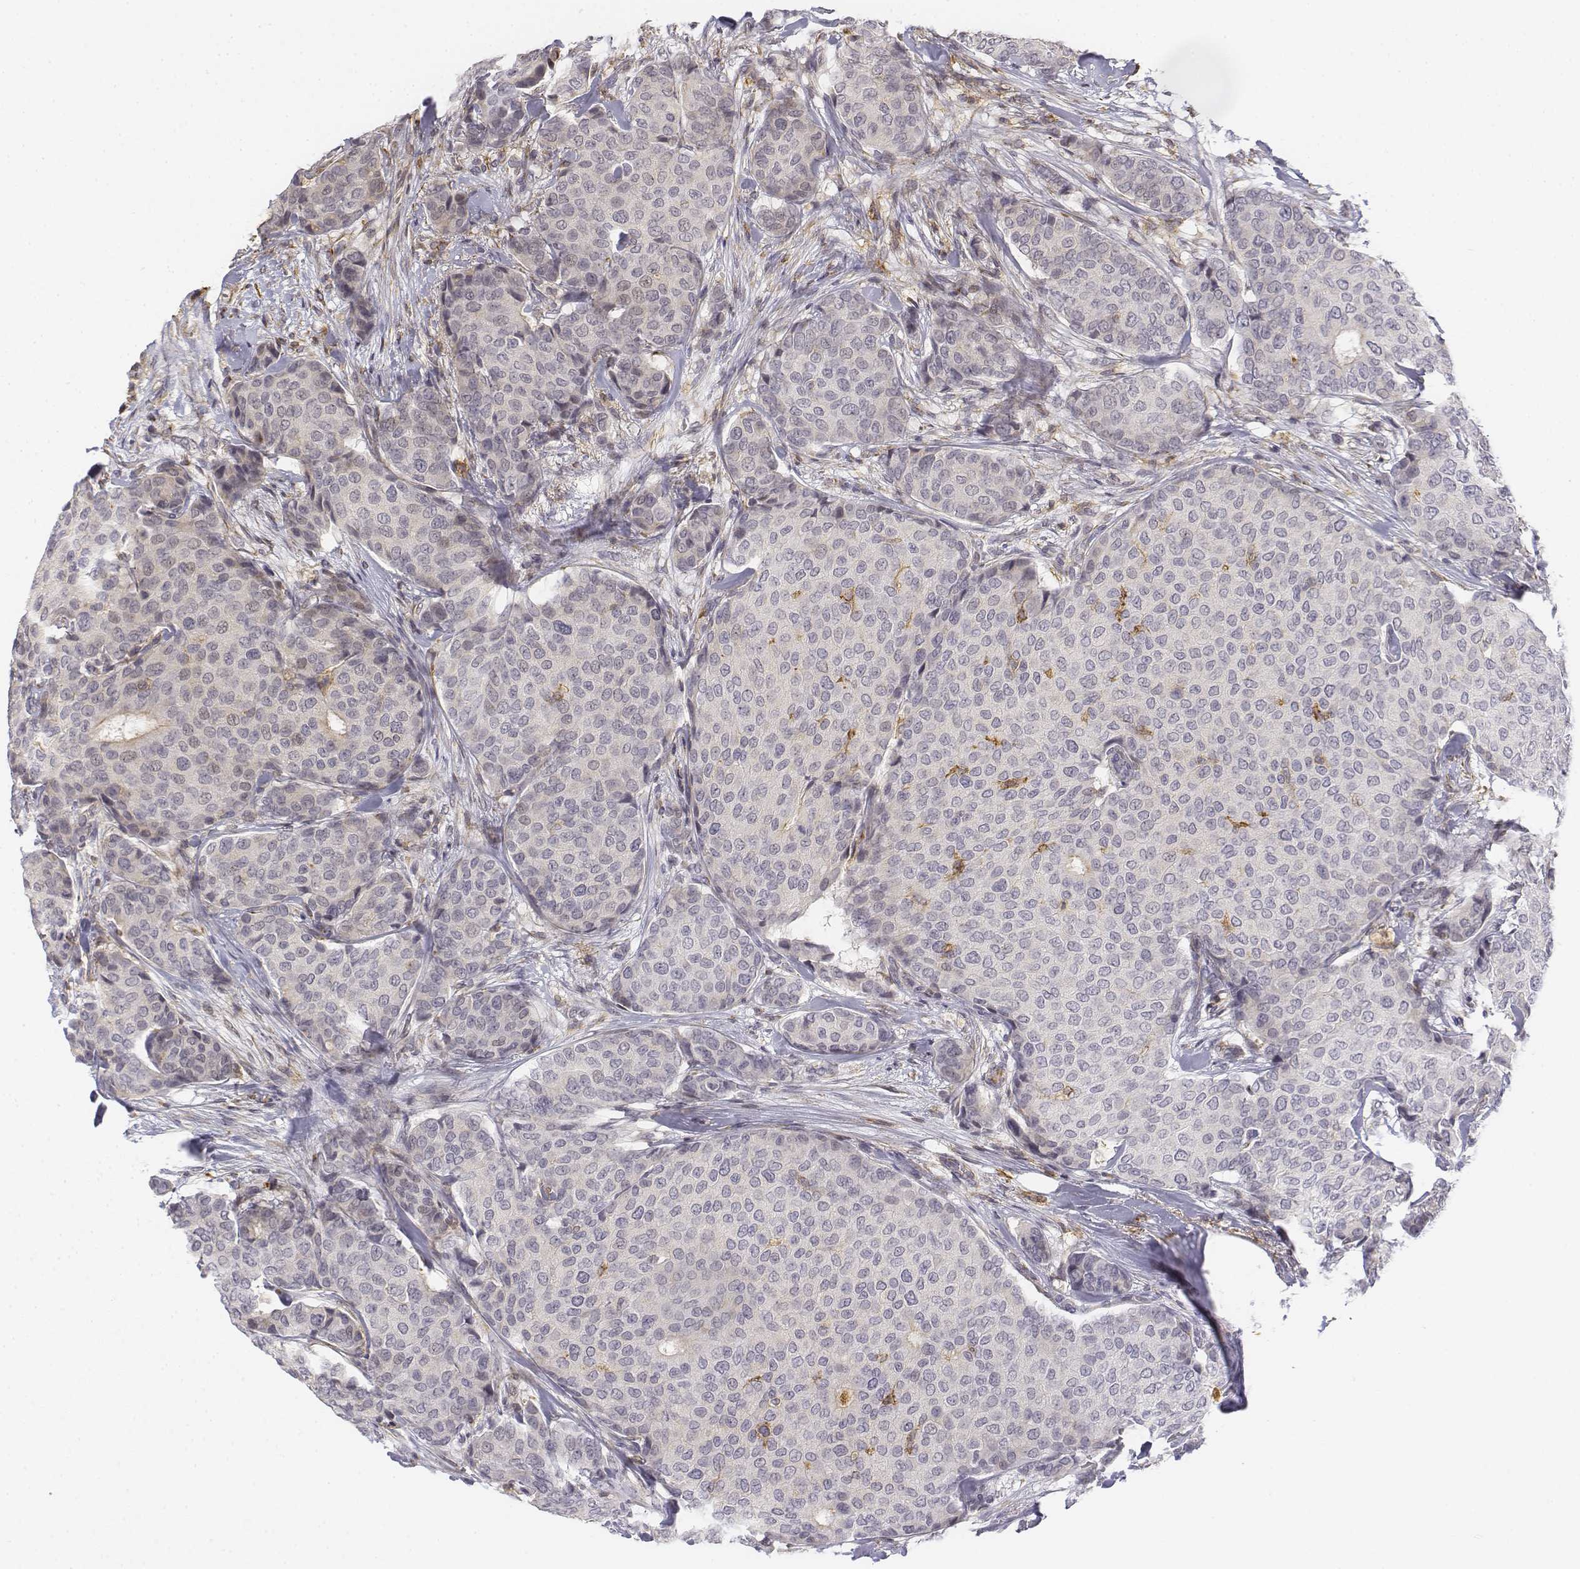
{"staining": {"intensity": "negative", "quantity": "none", "location": "none"}, "tissue": "breast cancer", "cell_type": "Tumor cells", "image_type": "cancer", "snomed": [{"axis": "morphology", "description": "Duct carcinoma"}, {"axis": "topography", "description": "Breast"}], "caption": "This is a histopathology image of immunohistochemistry staining of breast cancer, which shows no staining in tumor cells.", "gene": "CD14", "patient": {"sex": "female", "age": 75}}